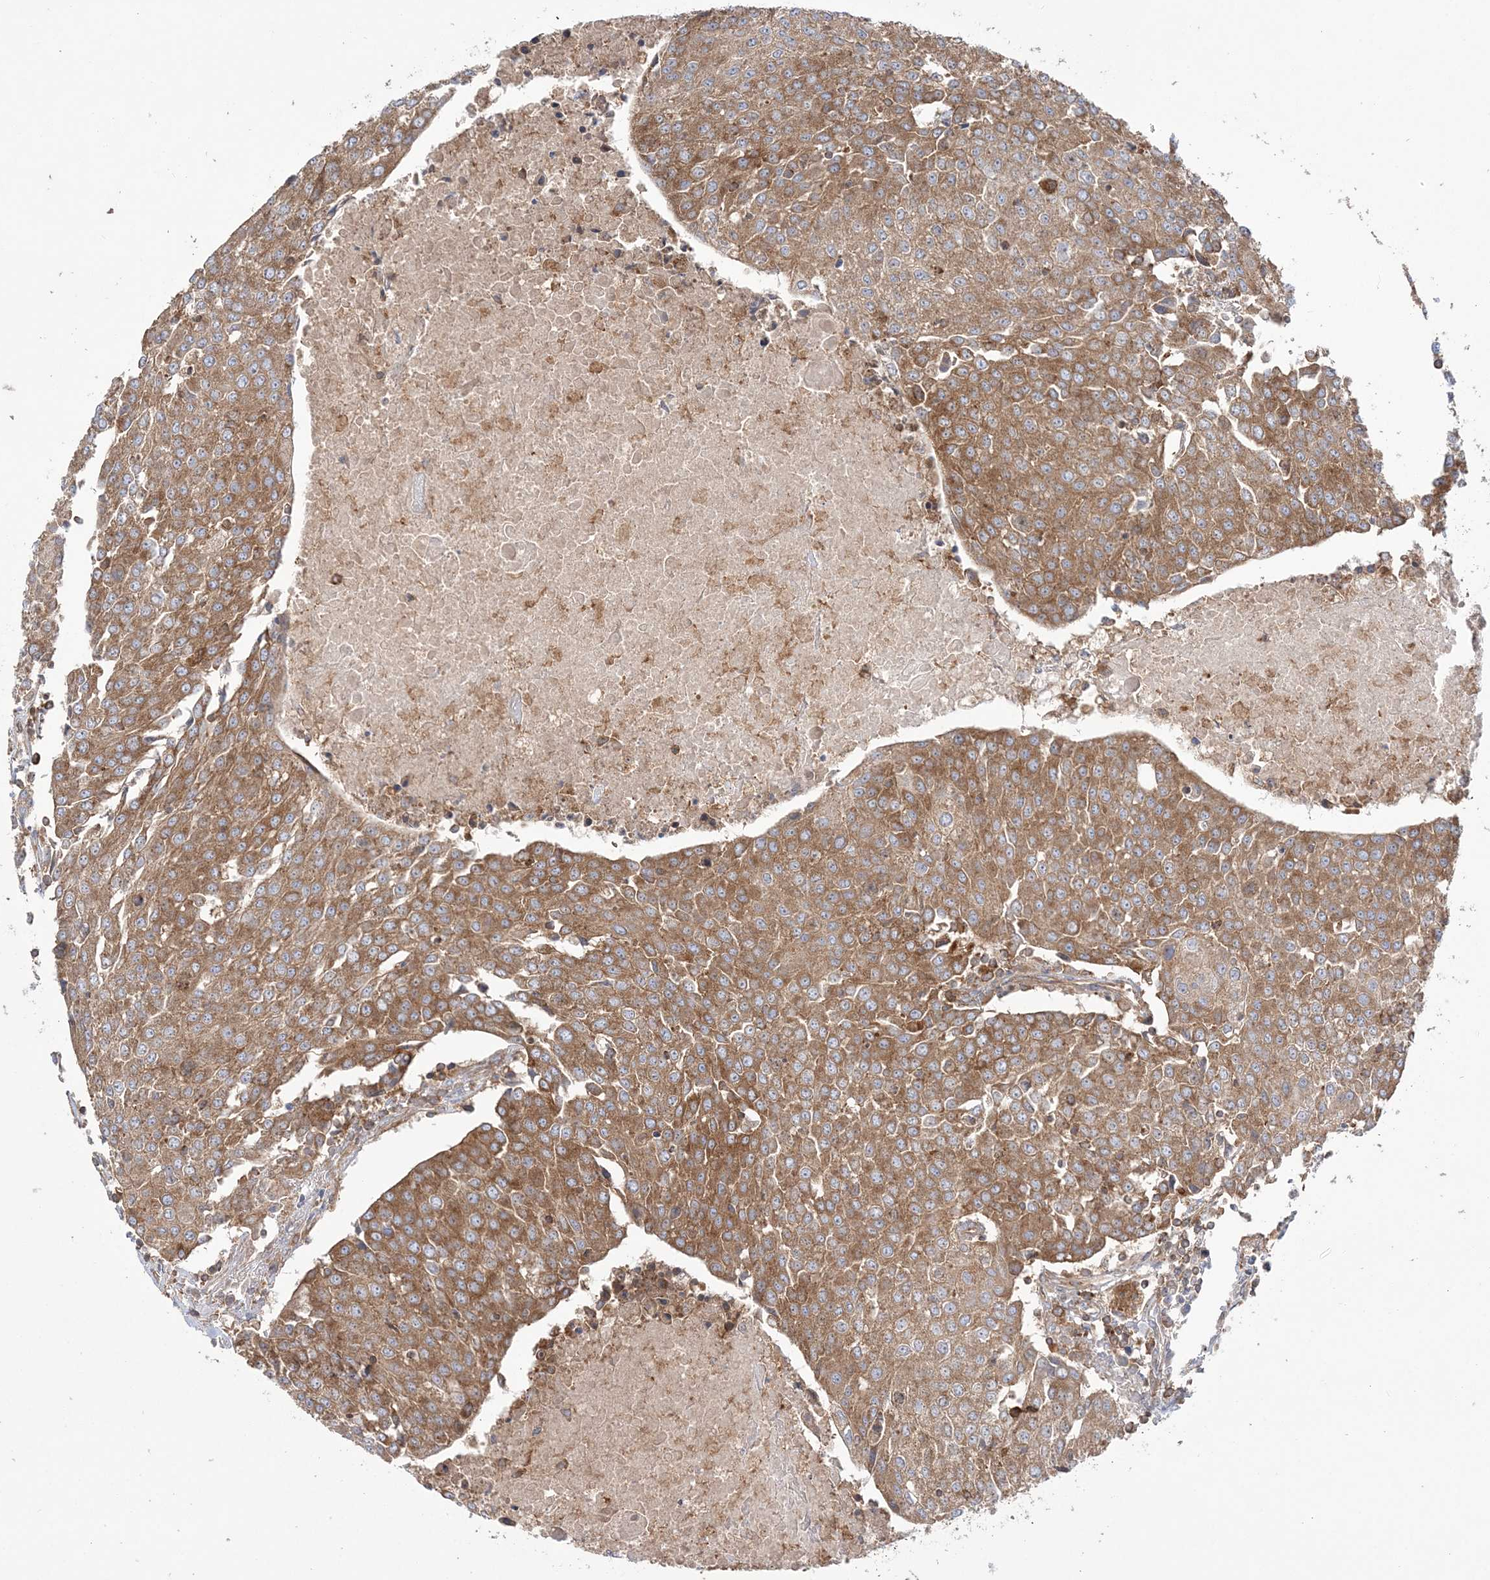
{"staining": {"intensity": "moderate", "quantity": ">75%", "location": "cytoplasmic/membranous"}, "tissue": "urothelial cancer", "cell_type": "Tumor cells", "image_type": "cancer", "snomed": [{"axis": "morphology", "description": "Urothelial carcinoma, High grade"}, {"axis": "topography", "description": "Urinary bladder"}], "caption": "Immunohistochemical staining of human urothelial cancer shows moderate cytoplasmic/membranous protein expression in about >75% of tumor cells.", "gene": "TBC1D5", "patient": {"sex": "female", "age": 85}}